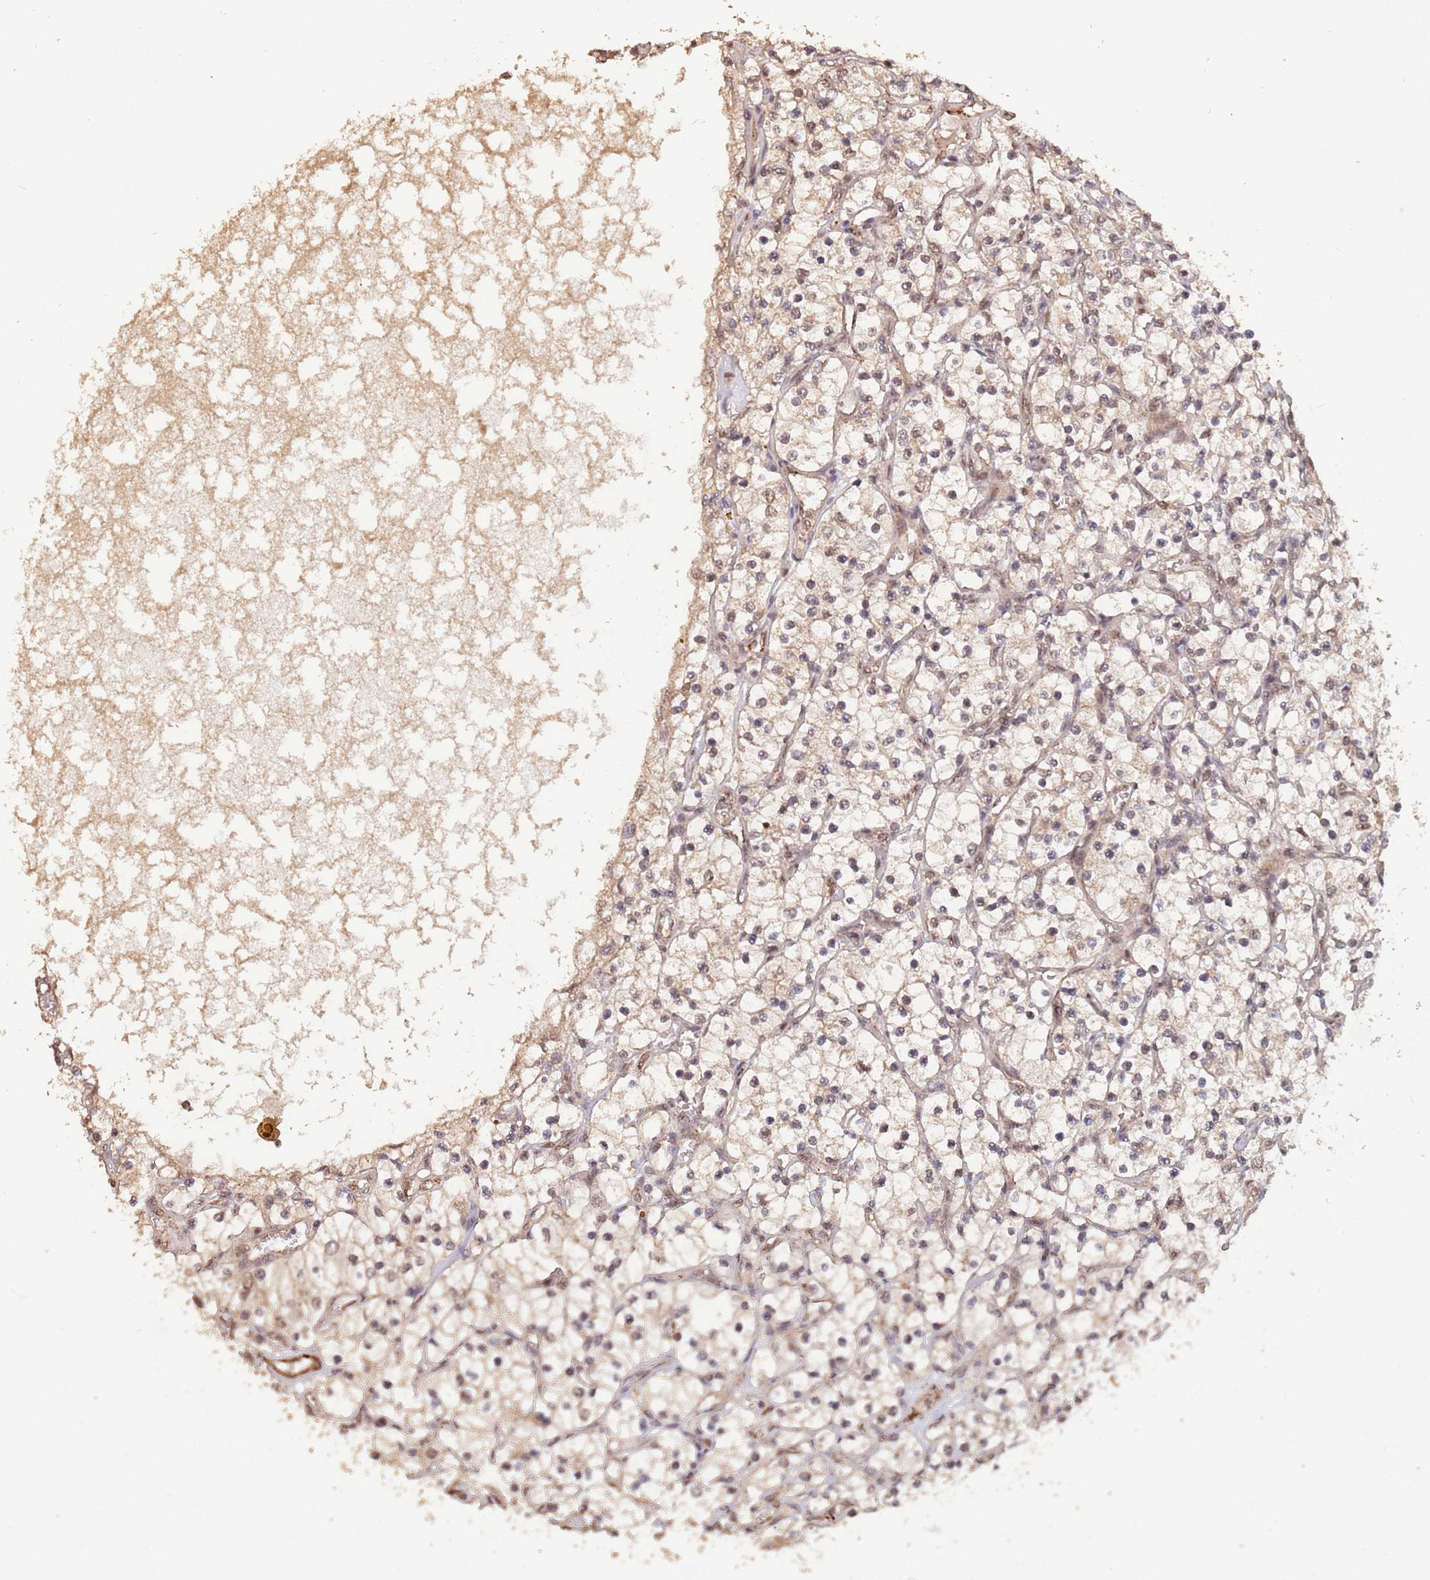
{"staining": {"intensity": "weak", "quantity": "25%-75%", "location": "cytoplasmic/membranous,nuclear"}, "tissue": "renal cancer", "cell_type": "Tumor cells", "image_type": "cancer", "snomed": [{"axis": "morphology", "description": "Adenocarcinoma, NOS"}, {"axis": "topography", "description": "Kidney"}], "caption": "This is a histology image of IHC staining of renal cancer, which shows weak positivity in the cytoplasmic/membranous and nuclear of tumor cells.", "gene": "RFXANK", "patient": {"sex": "female", "age": 69}}